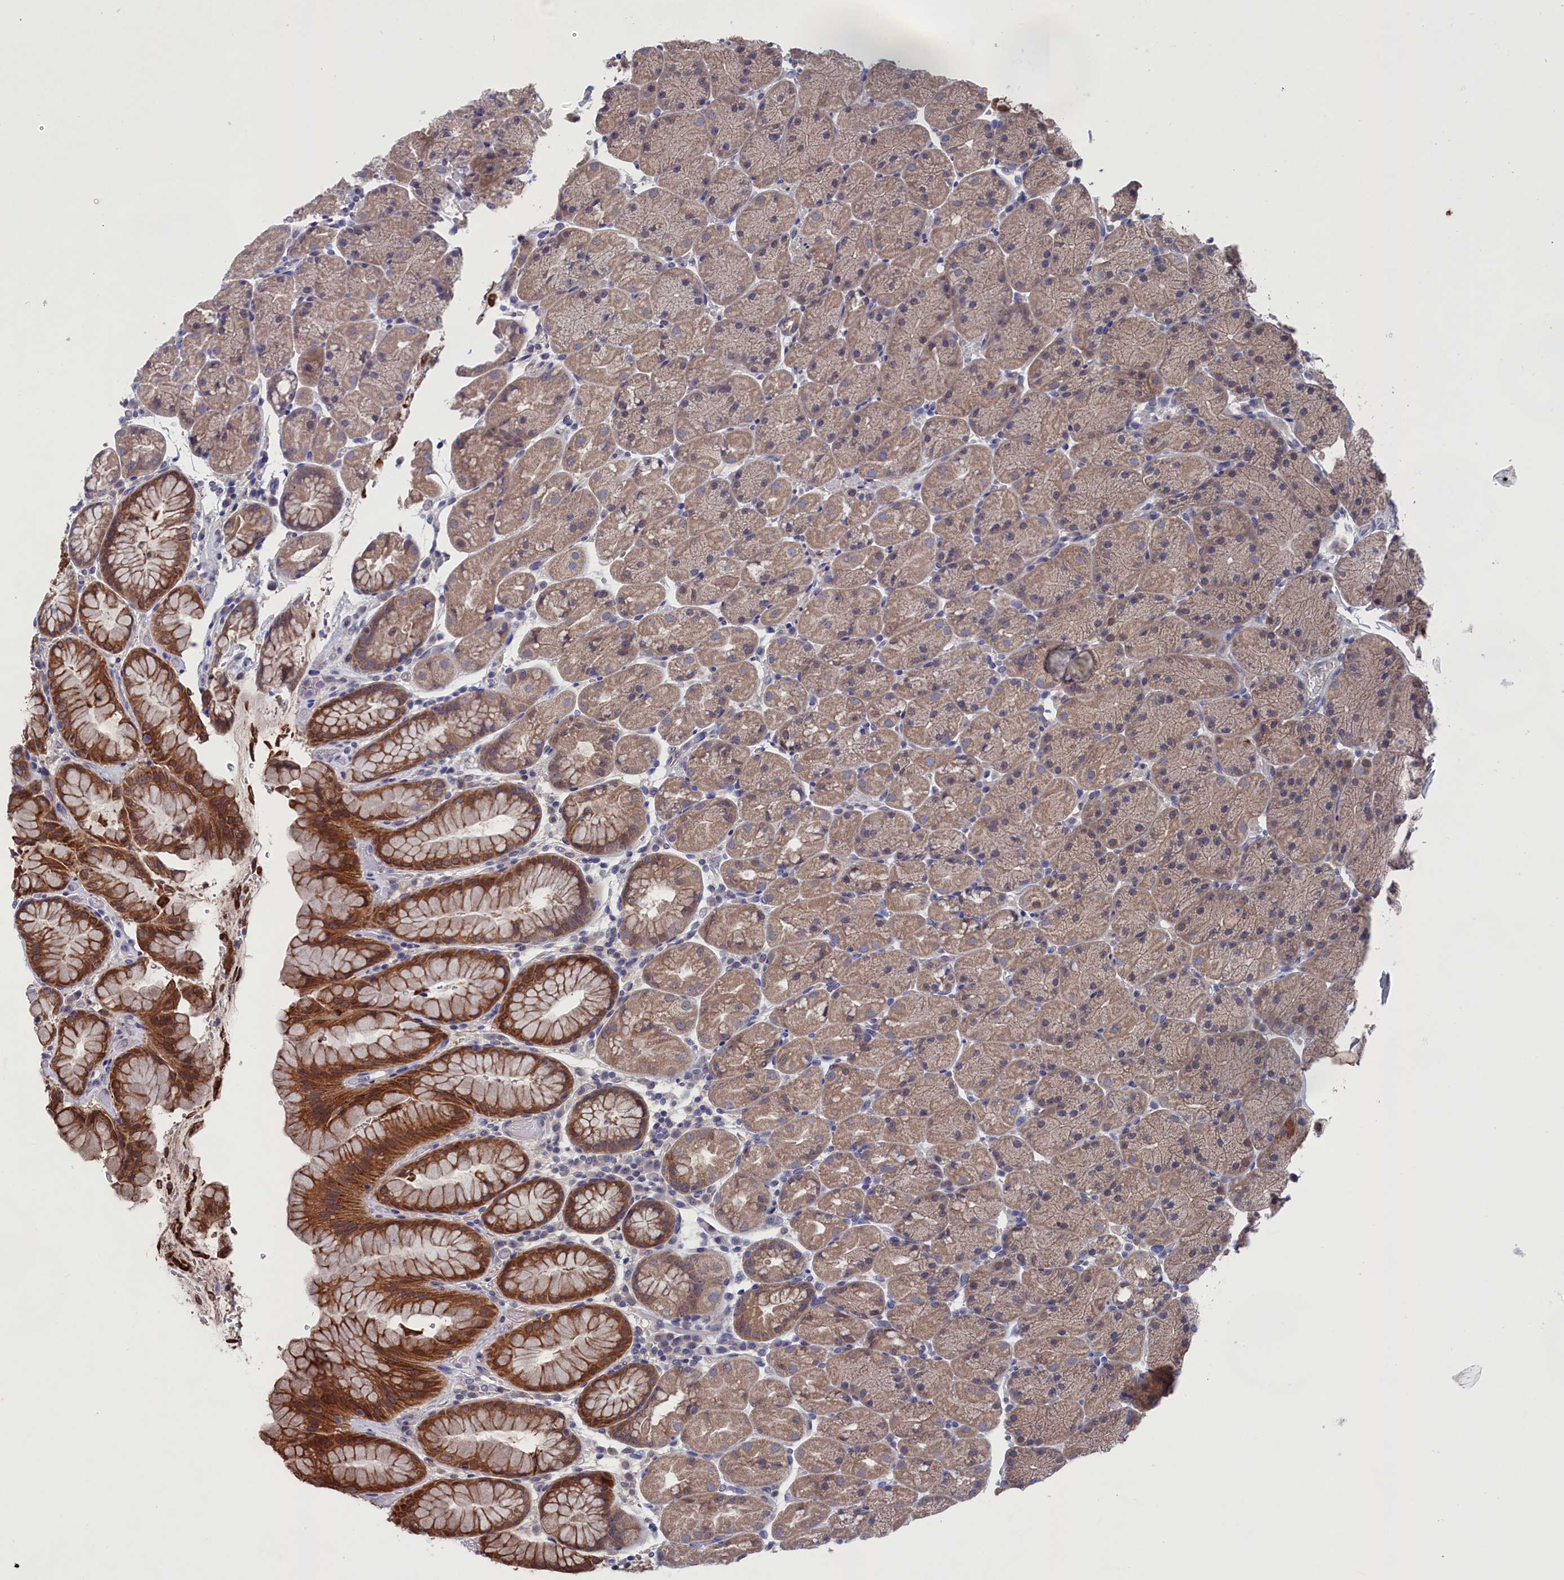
{"staining": {"intensity": "strong", "quantity": ">75%", "location": "cytoplasmic/membranous"}, "tissue": "stomach", "cell_type": "Glandular cells", "image_type": "normal", "snomed": [{"axis": "morphology", "description": "Normal tissue, NOS"}, {"axis": "topography", "description": "Stomach, upper"}, {"axis": "topography", "description": "Stomach, lower"}], "caption": "Protein analysis of normal stomach demonstrates strong cytoplasmic/membranous staining in approximately >75% of glandular cells. The protein is shown in brown color, while the nuclei are stained blue.", "gene": "SPATA13", "patient": {"sex": "male", "age": 67}}